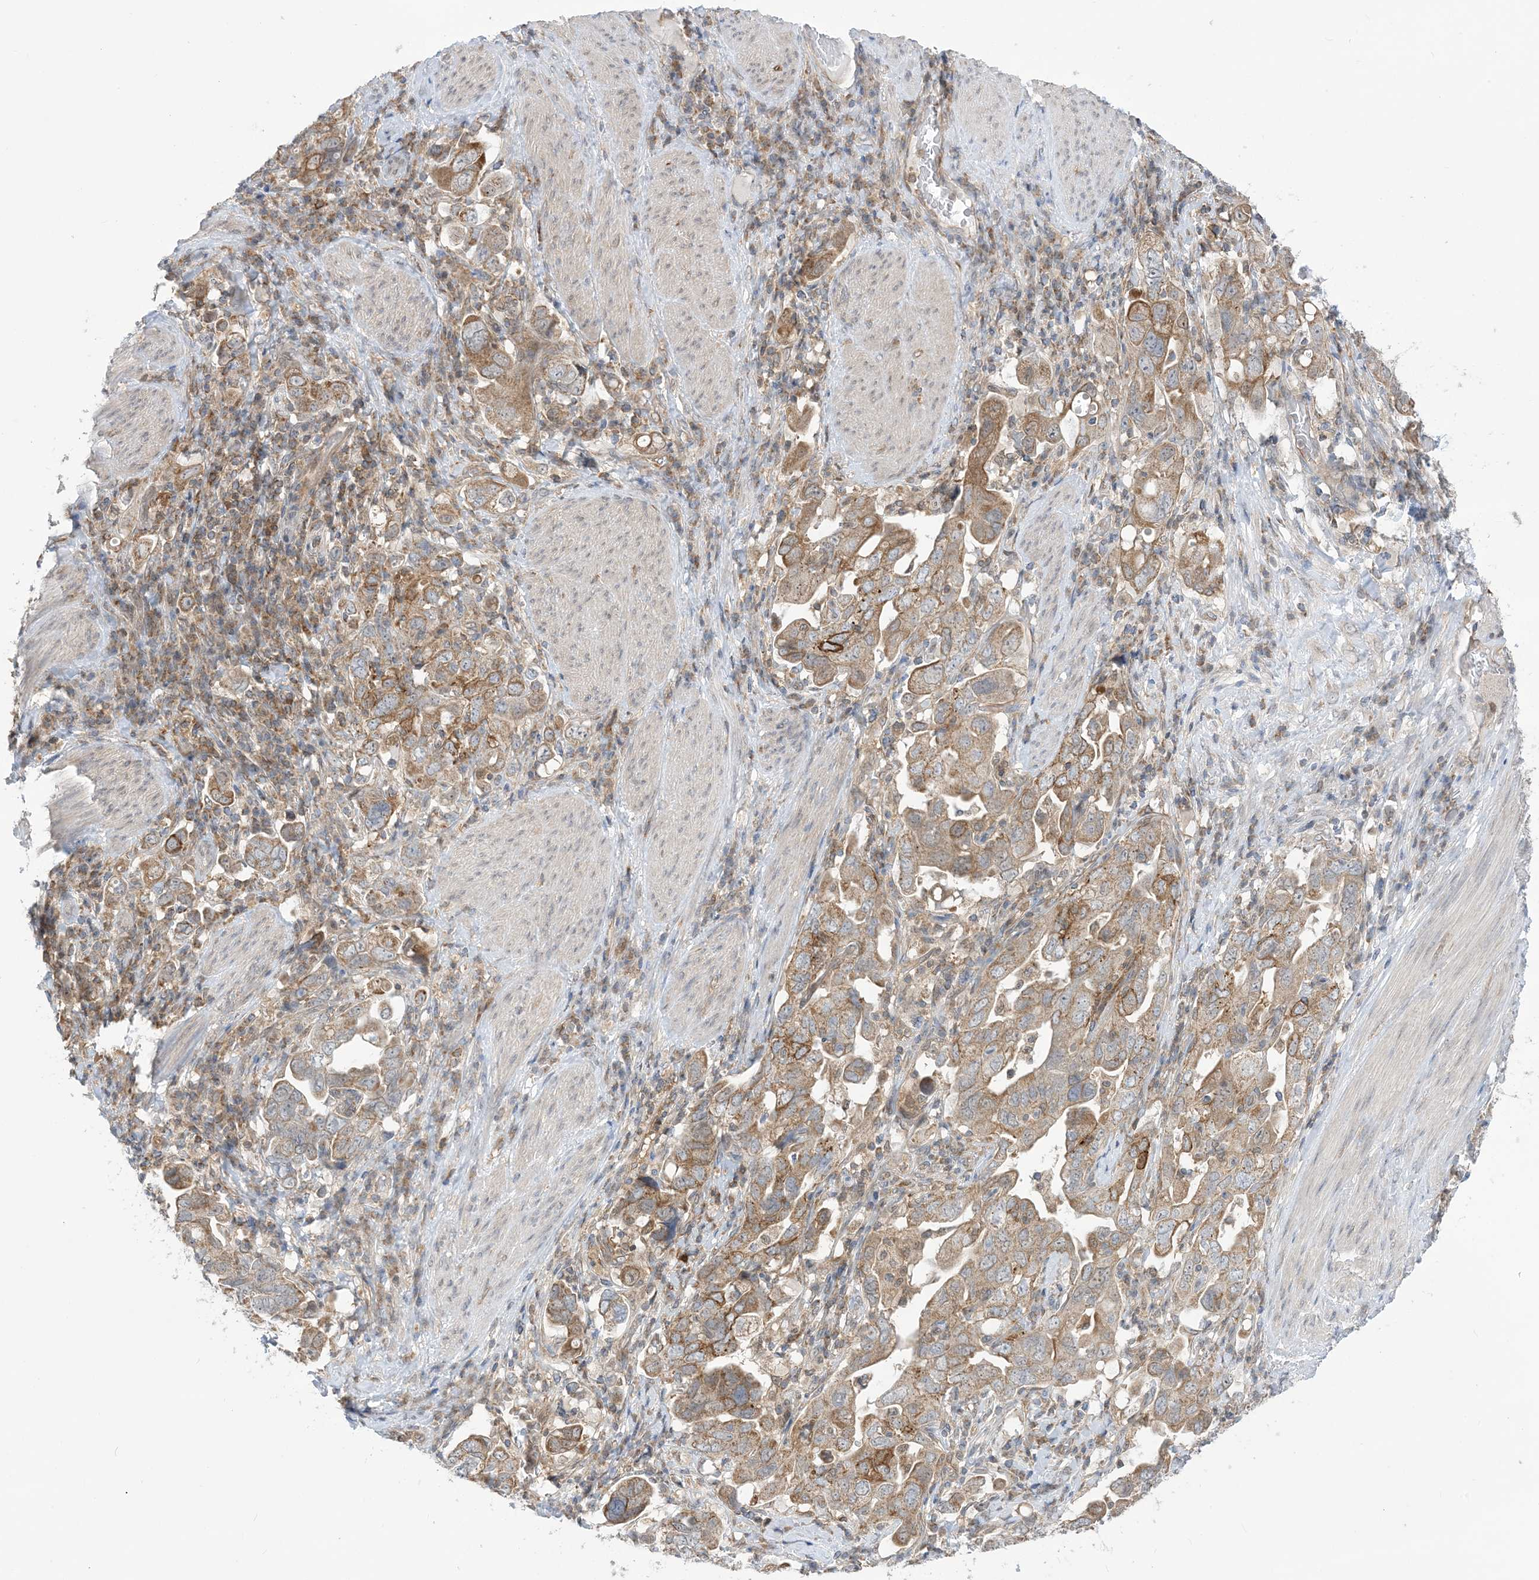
{"staining": {"intensity": "moderate", "quantity": ">75%", "location": "cytoplasmic/membranous"}, "tissue": "stomach cancer", "cell_type": "Tumor cells", "image_type": "cancer", "snomed": [{"axis": "morphology", "description": "Adenocarcinoma, NOS"}, {"axis": "topography", "description": "Stomach, upper"}], "caption": "The immunohistochemical stain highlights moderate cytoplasmic/membranous positivity in tumor cells of stomach adenocarcinoma tissue. The protein of interest is stained brown, and the nuclei are stained in blue (DAB IHC with brightfield microscopy, high magnification).", "gene": "CASP4", "patient": {"sex": "male", "age": 62}}